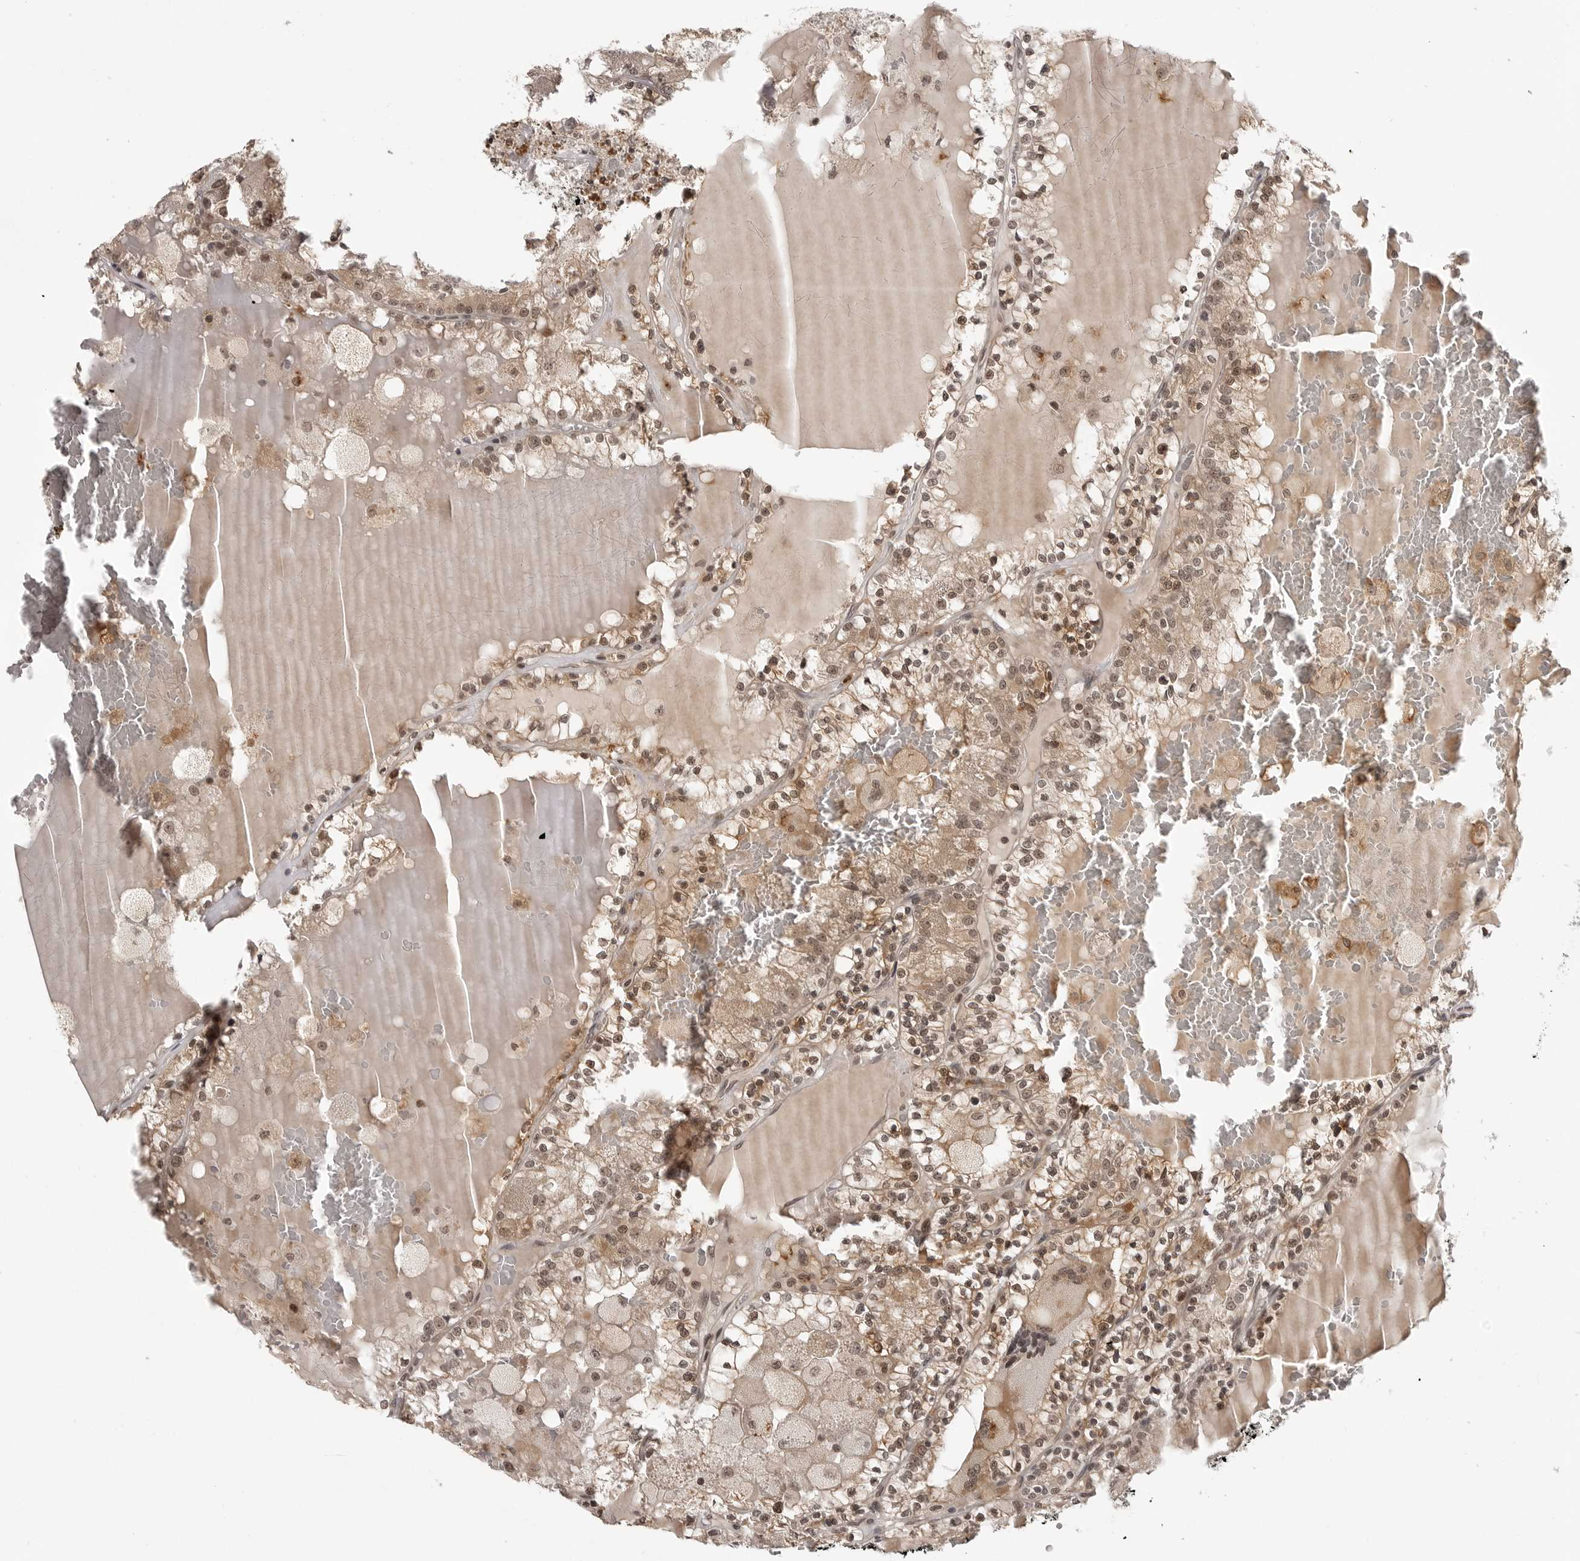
{"staining": {"intensity": "moderate", "quantity": ">75%", "location": "cytoplasmic/membranous,nuclear"}, "tissue": "renal cancer", "cell_type": "Tumor cells", "image_type": "cancer", "snomed": [{"axis": "morphology", "description": "Adenocarcinoma, NOS"}, {"axis": "topography", "description": "Kidney"}], "caption": "Immunohistochemical staining of adenocarcinoma (renal) shows medium levels of moderate cytoplasmic/membranous and nuclear staining in about >75% of tumor cells. (brown staining indicates protein expression, while blue staining denotes nuclei).", "gene": "PEG3", "patient": {"sex": "female", "age": 56}}